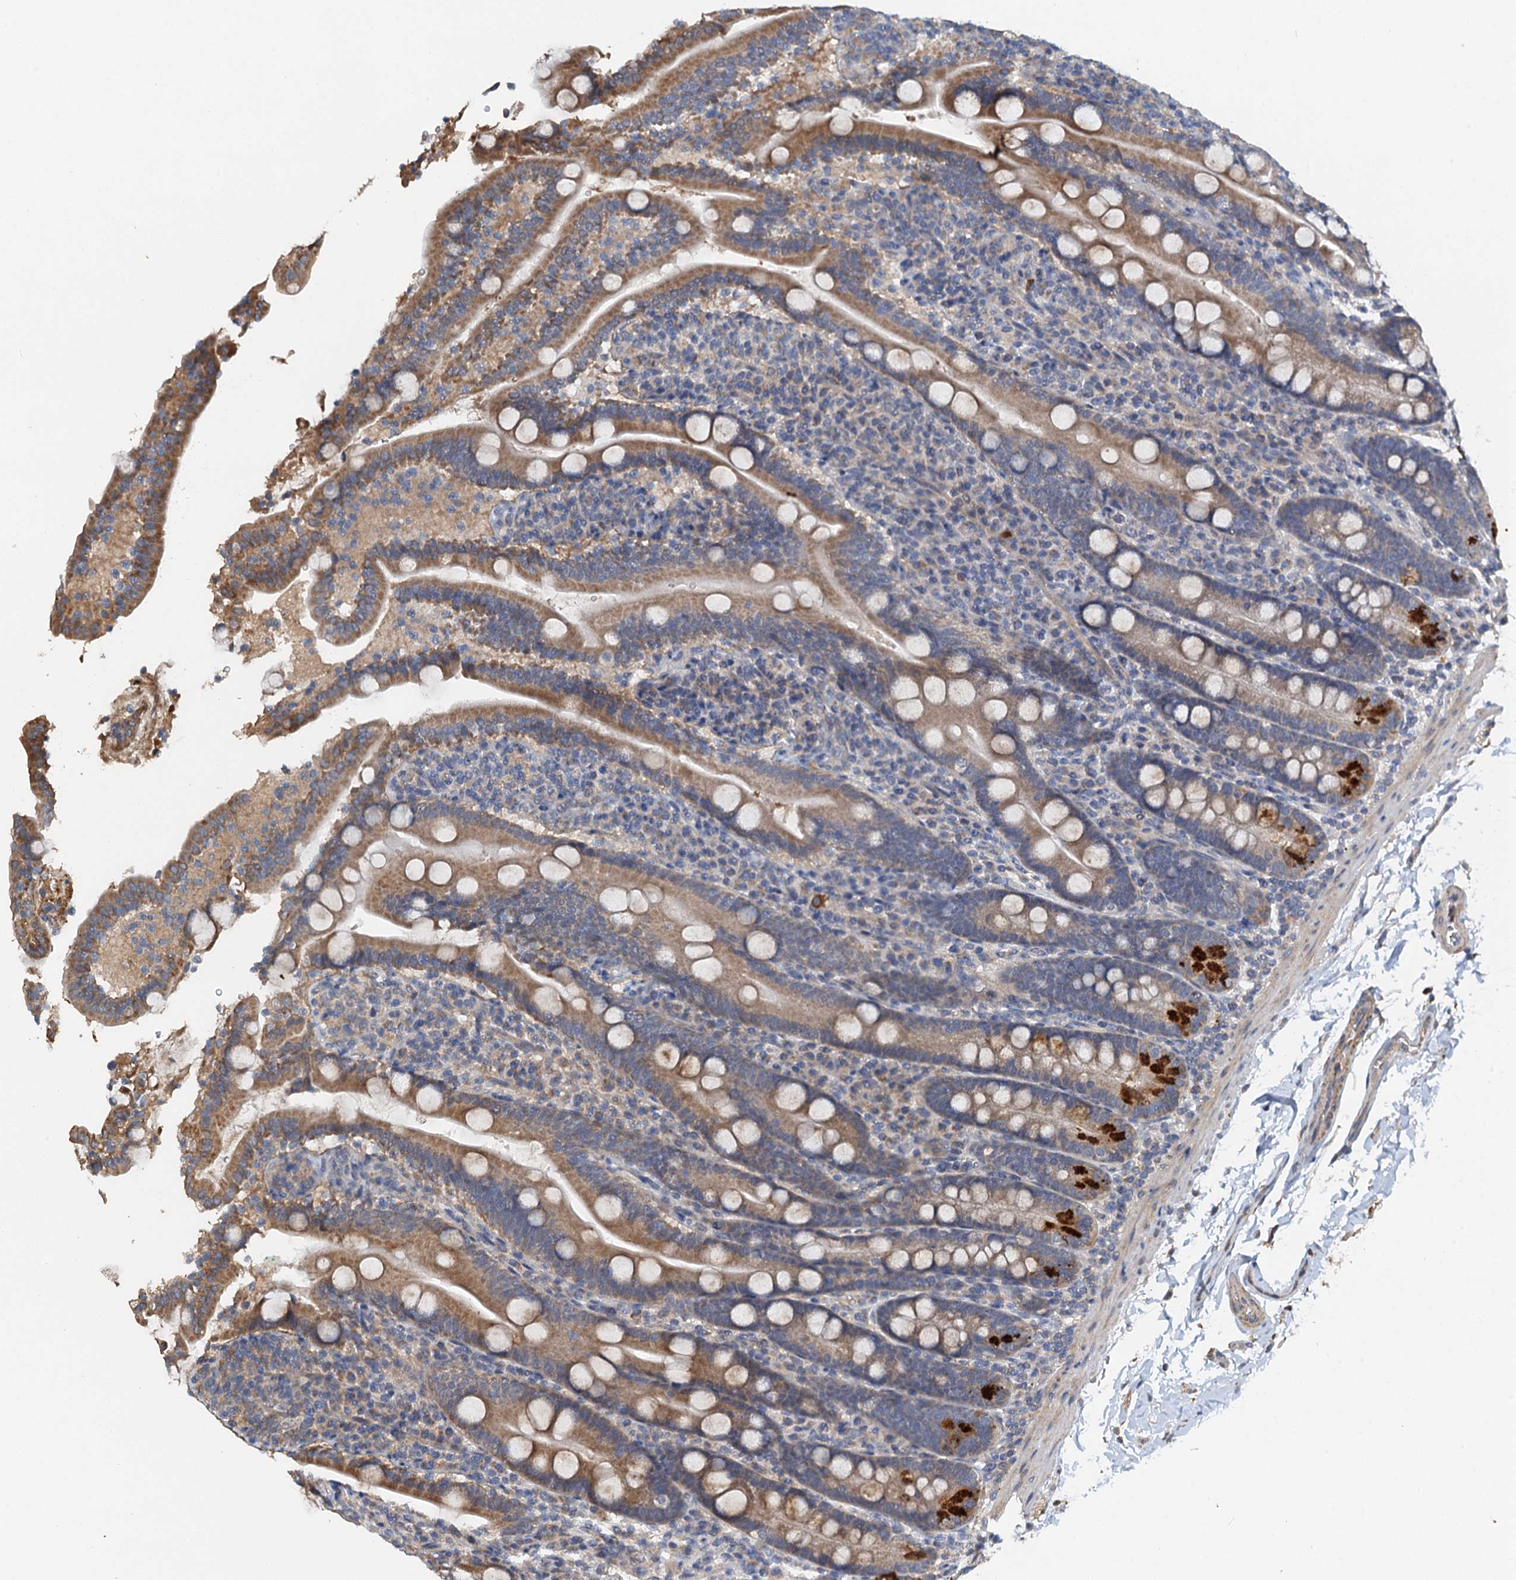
{"staining": {"intensity": "moderate", "quantity": ">75%", "location": "cytoplasmic/membranous"}, "tissue": "duodenum", "cell_type": "Glandular cells", "image_type": "normal", "snomed": [{"axis": "morphology", "description": "Normal tissue, NOS"}, {"axis": "topography", "description": "Duodenum"}], "caption": "A brown stain labels moderate cytoplasmic/membranous expression of a protein in glandular cells of normal human duodenum.", "gene": "ZNF606", "patient": {"sex": "male", "age": 35}}